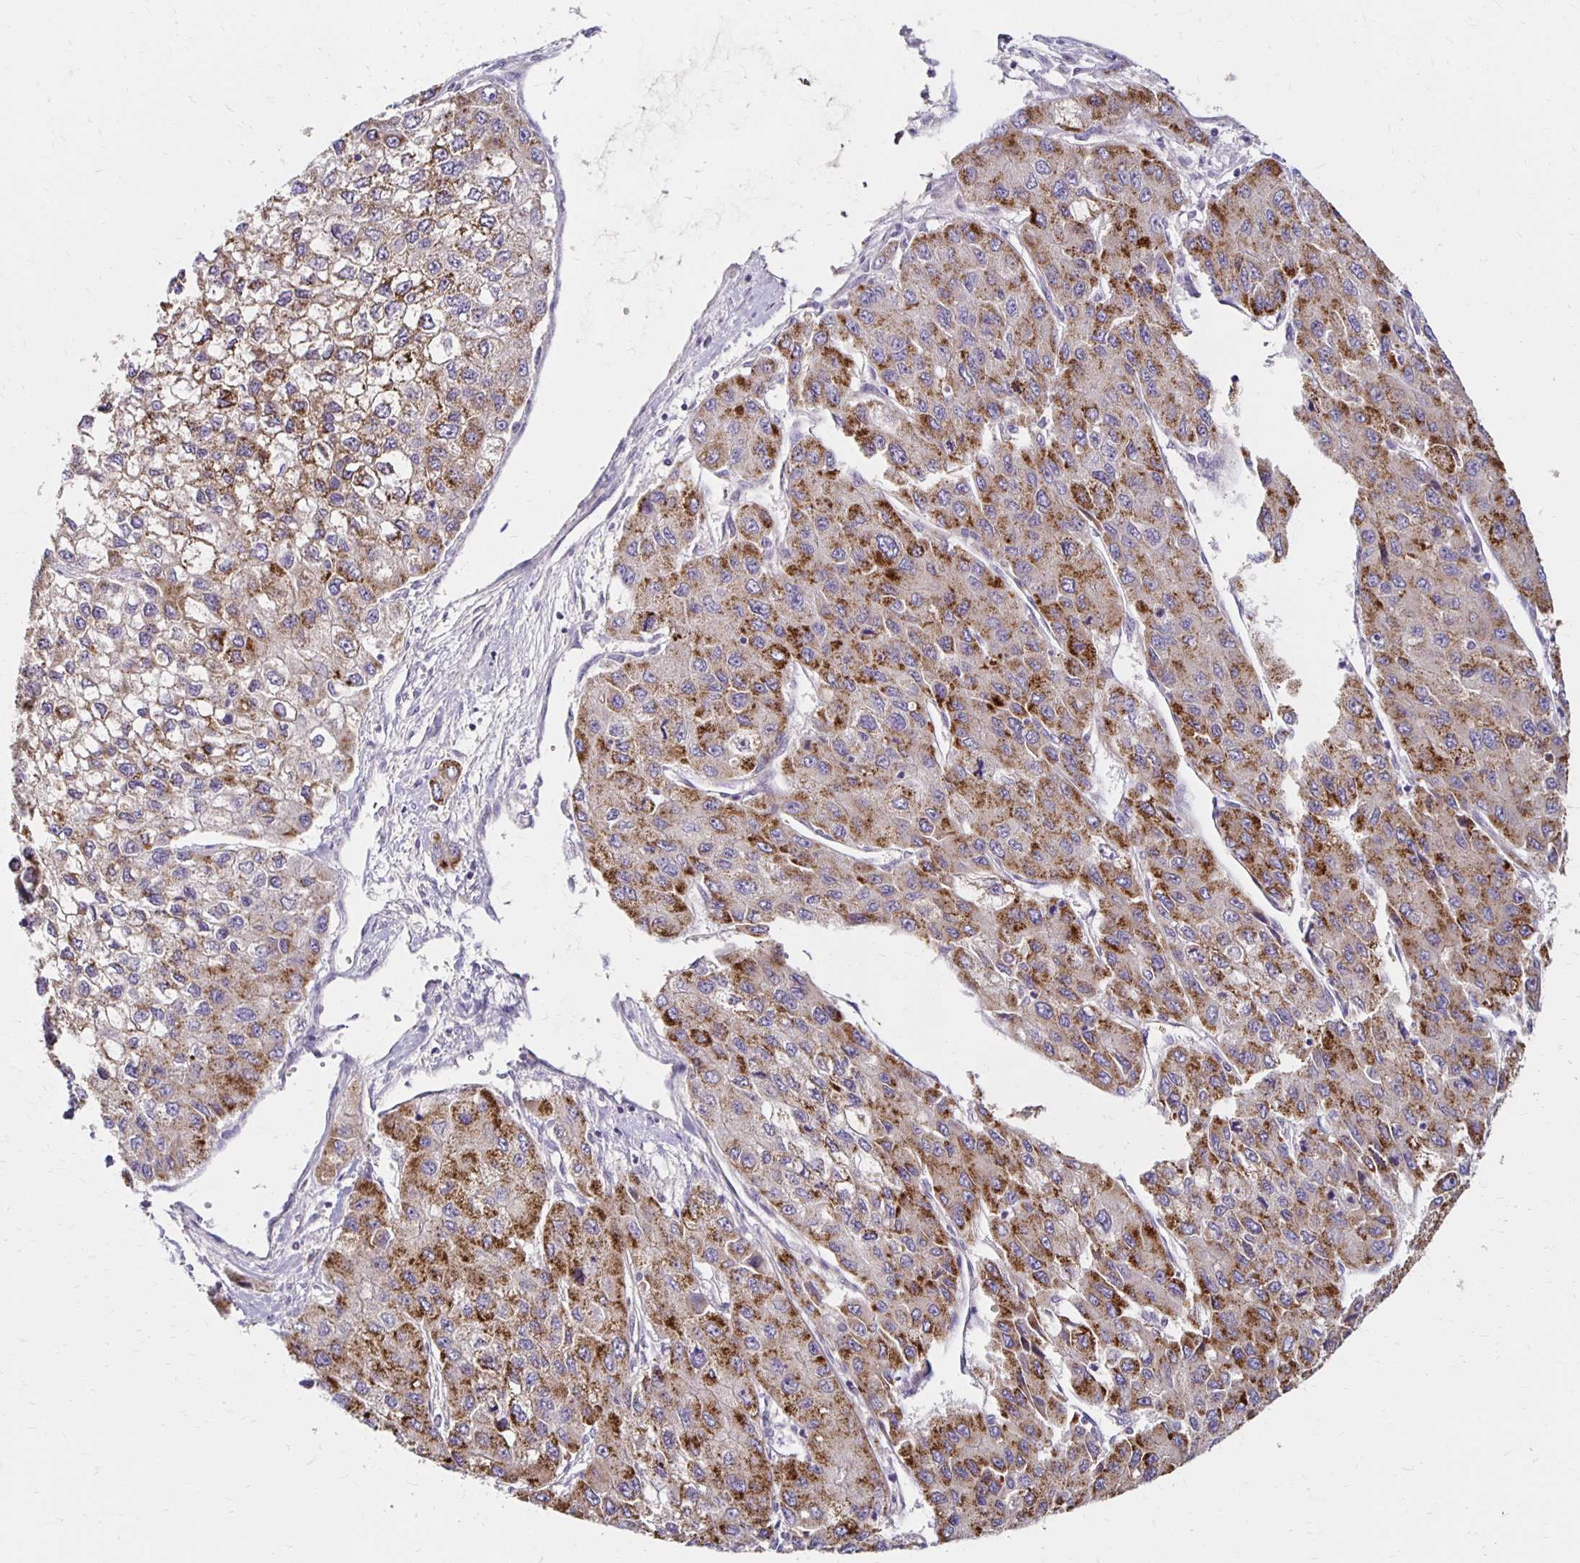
{"staining": {"intensity": "moderate", "quantity": ">75%", "location": "cytoplasmic/membranous"}, "tissue": "liver cancer", "cell_type": "Tumor cells", "image_type": "cancer", "snomed": [{"axis": "morphology", "description": "Carcinoma, Hepatocellular, NOS"}, {"axis": "topography", "description": "Liver"}], "caption": "Immunohistochemical staining of human liver cancer (hepatocellular carcinoma) demonstrates moderate cytoplasmic/membranous protein positivity in approximately >75% of tumor cells. The staining was performed using DAB to visualize the protein expression in brown, while the nuclei were stained in blue with hematoxylin (Magnification: 20x).", "gene": "KATNBL1", "patient": {"sex": "female", "age": 66}}